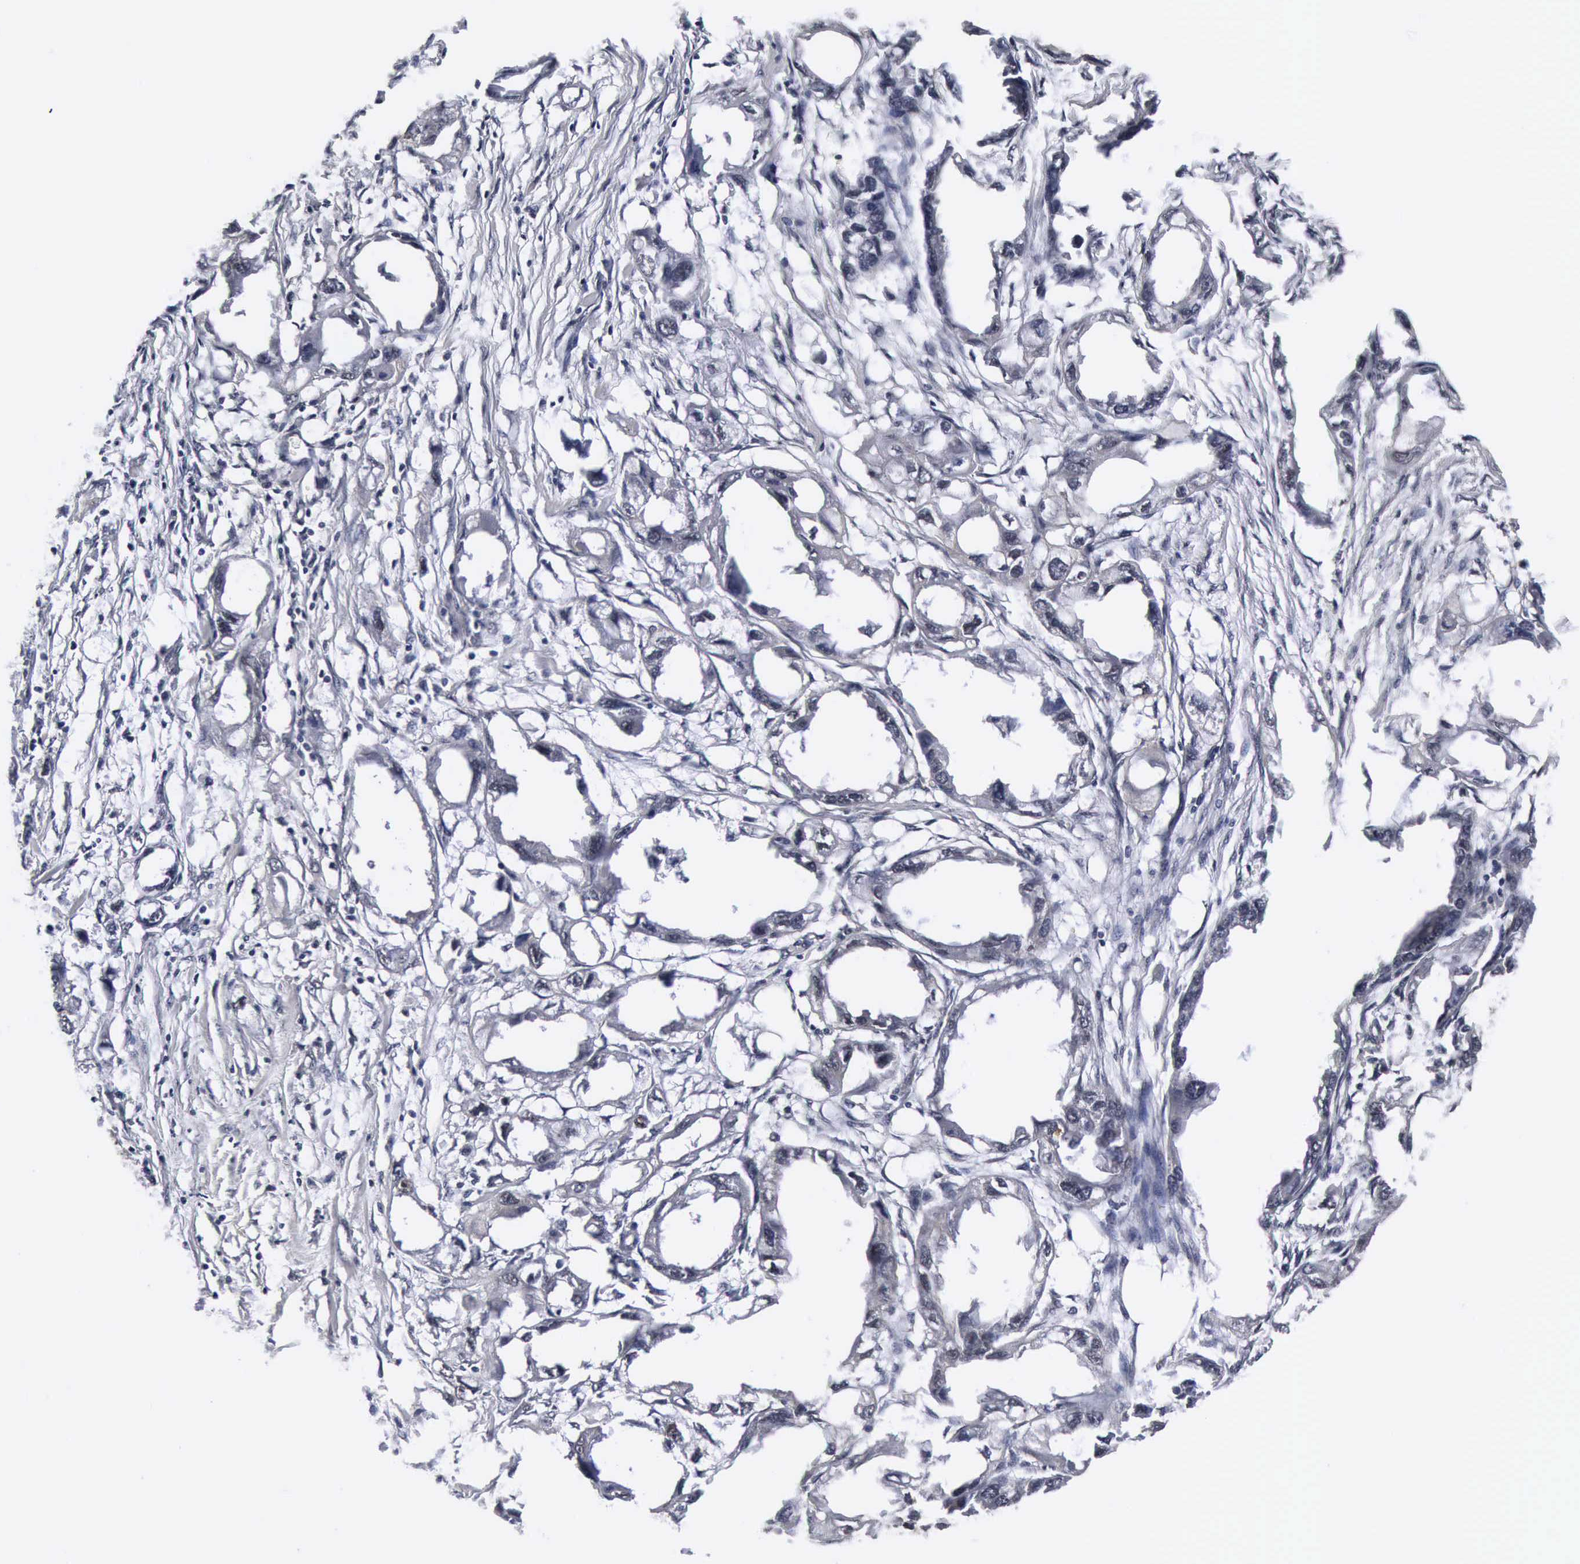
{"staining": {"intensity": "negative", "quantity": "none", "location": "none"}, "tissue": "endometrial cancer", "cell_type": "Tumor cells", "image_type": "cancer", "snomed": [{"axis": "morphology", "description": "Adenocarcinoma, NOS"}, {"axis": "topography", "description": "Endometrium"}], "caption": "High power microscopy image of an immunohistochemistry micrograph of adenocarcinoma (endometrial), revealing no significant expression in tumor cells. The staining is performed using DAB (3,3'-diaminobenzidine) brown chromogen with nuclei counter-stained in using hematoxylin.", "gene": "UBC", "patient": {"sex": "female", "age": 67}}